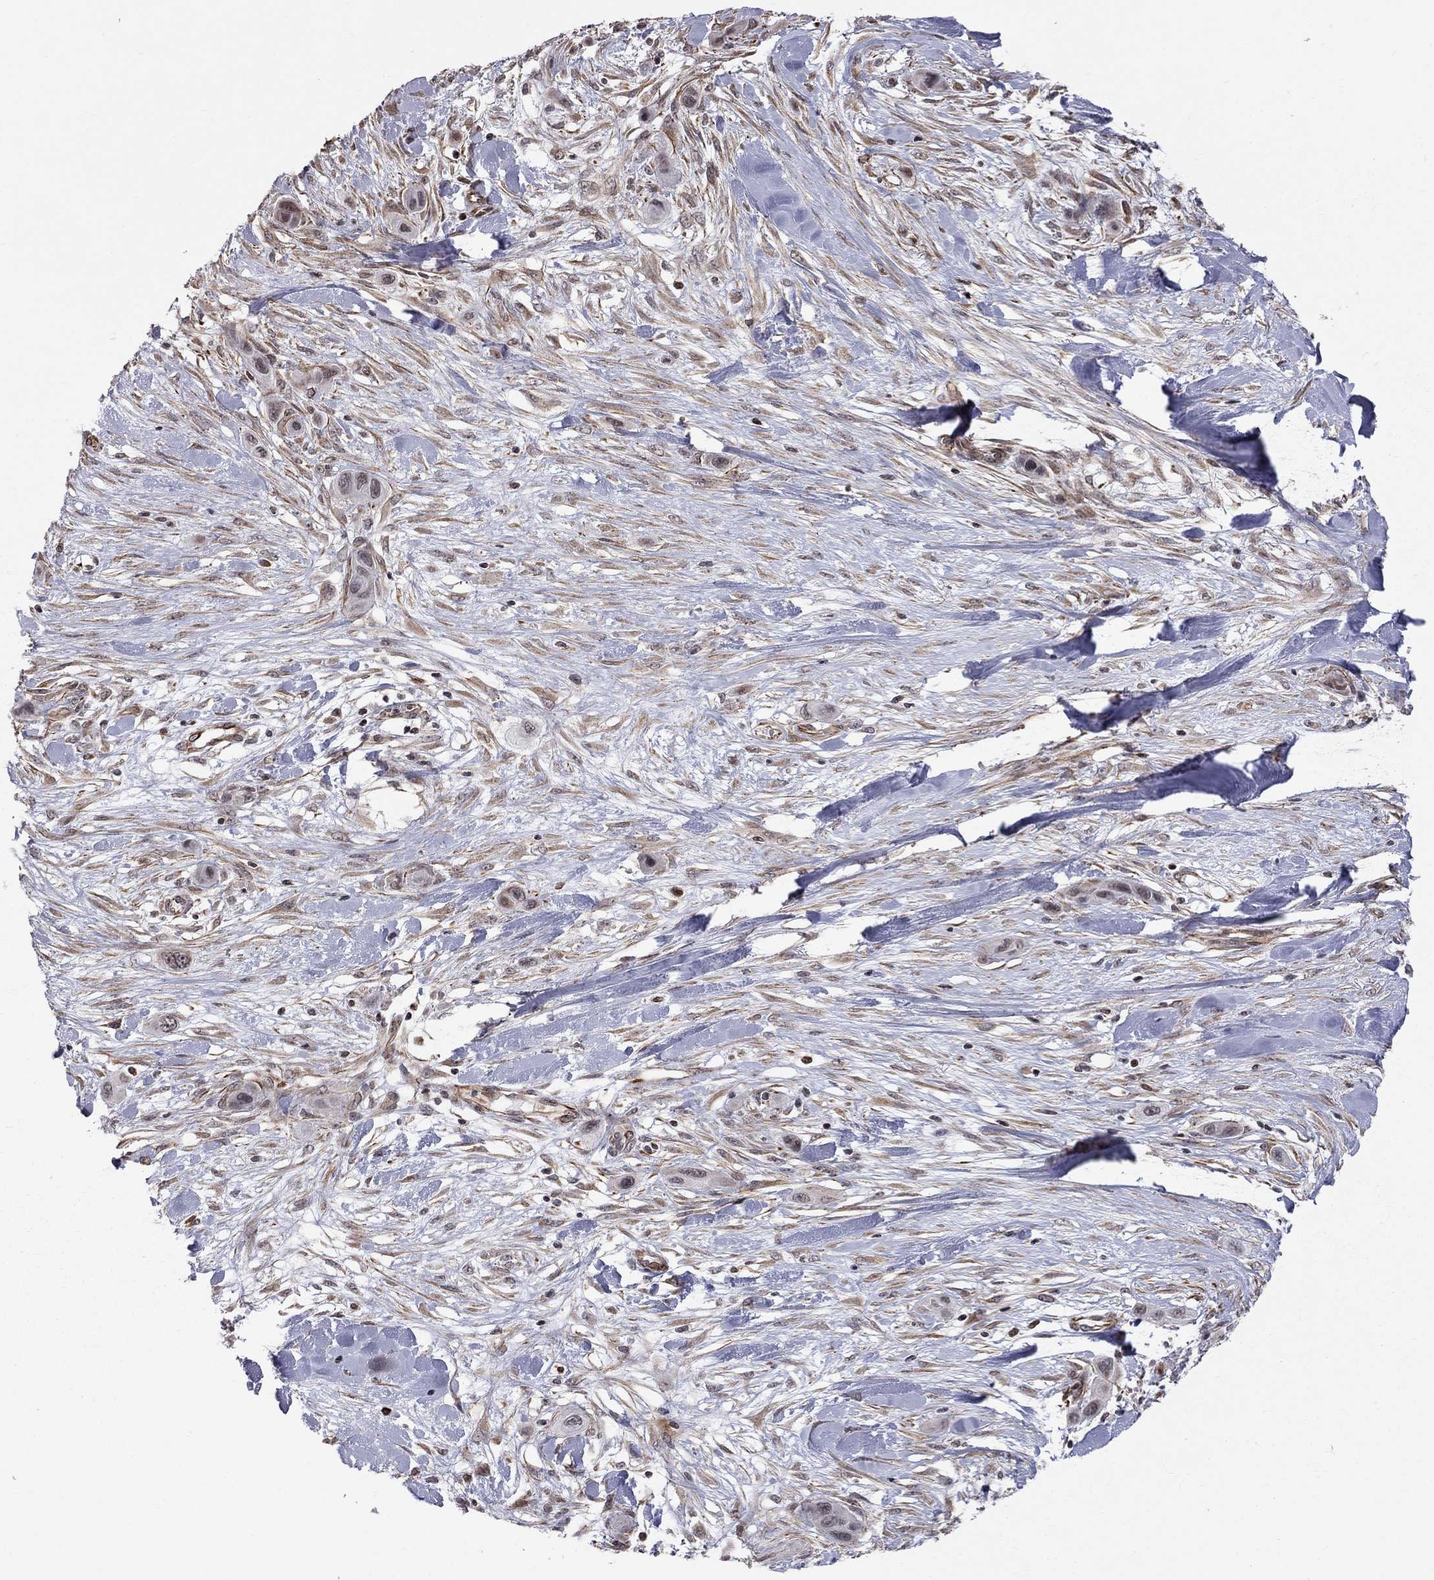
{"staining": {"intensity": "negative", "quantity": "none", "location": "none"}, "tissue": "skin cancer", "cell_type": "Tumor cells", "image_type": "cancer", "snomed": [{"axis": "morphology", "description": "Squamous cell carcinoma, NOS"}, {"axis": "topography", "description": "Skin"}], "caption": "This is an immunohistochemistry photomicrograph of human squamous cell carcinoma (skin). There is no expression in tumor cells.", "gene": "MTNR1B", "patient": {"sex": "male", "age": 79}}